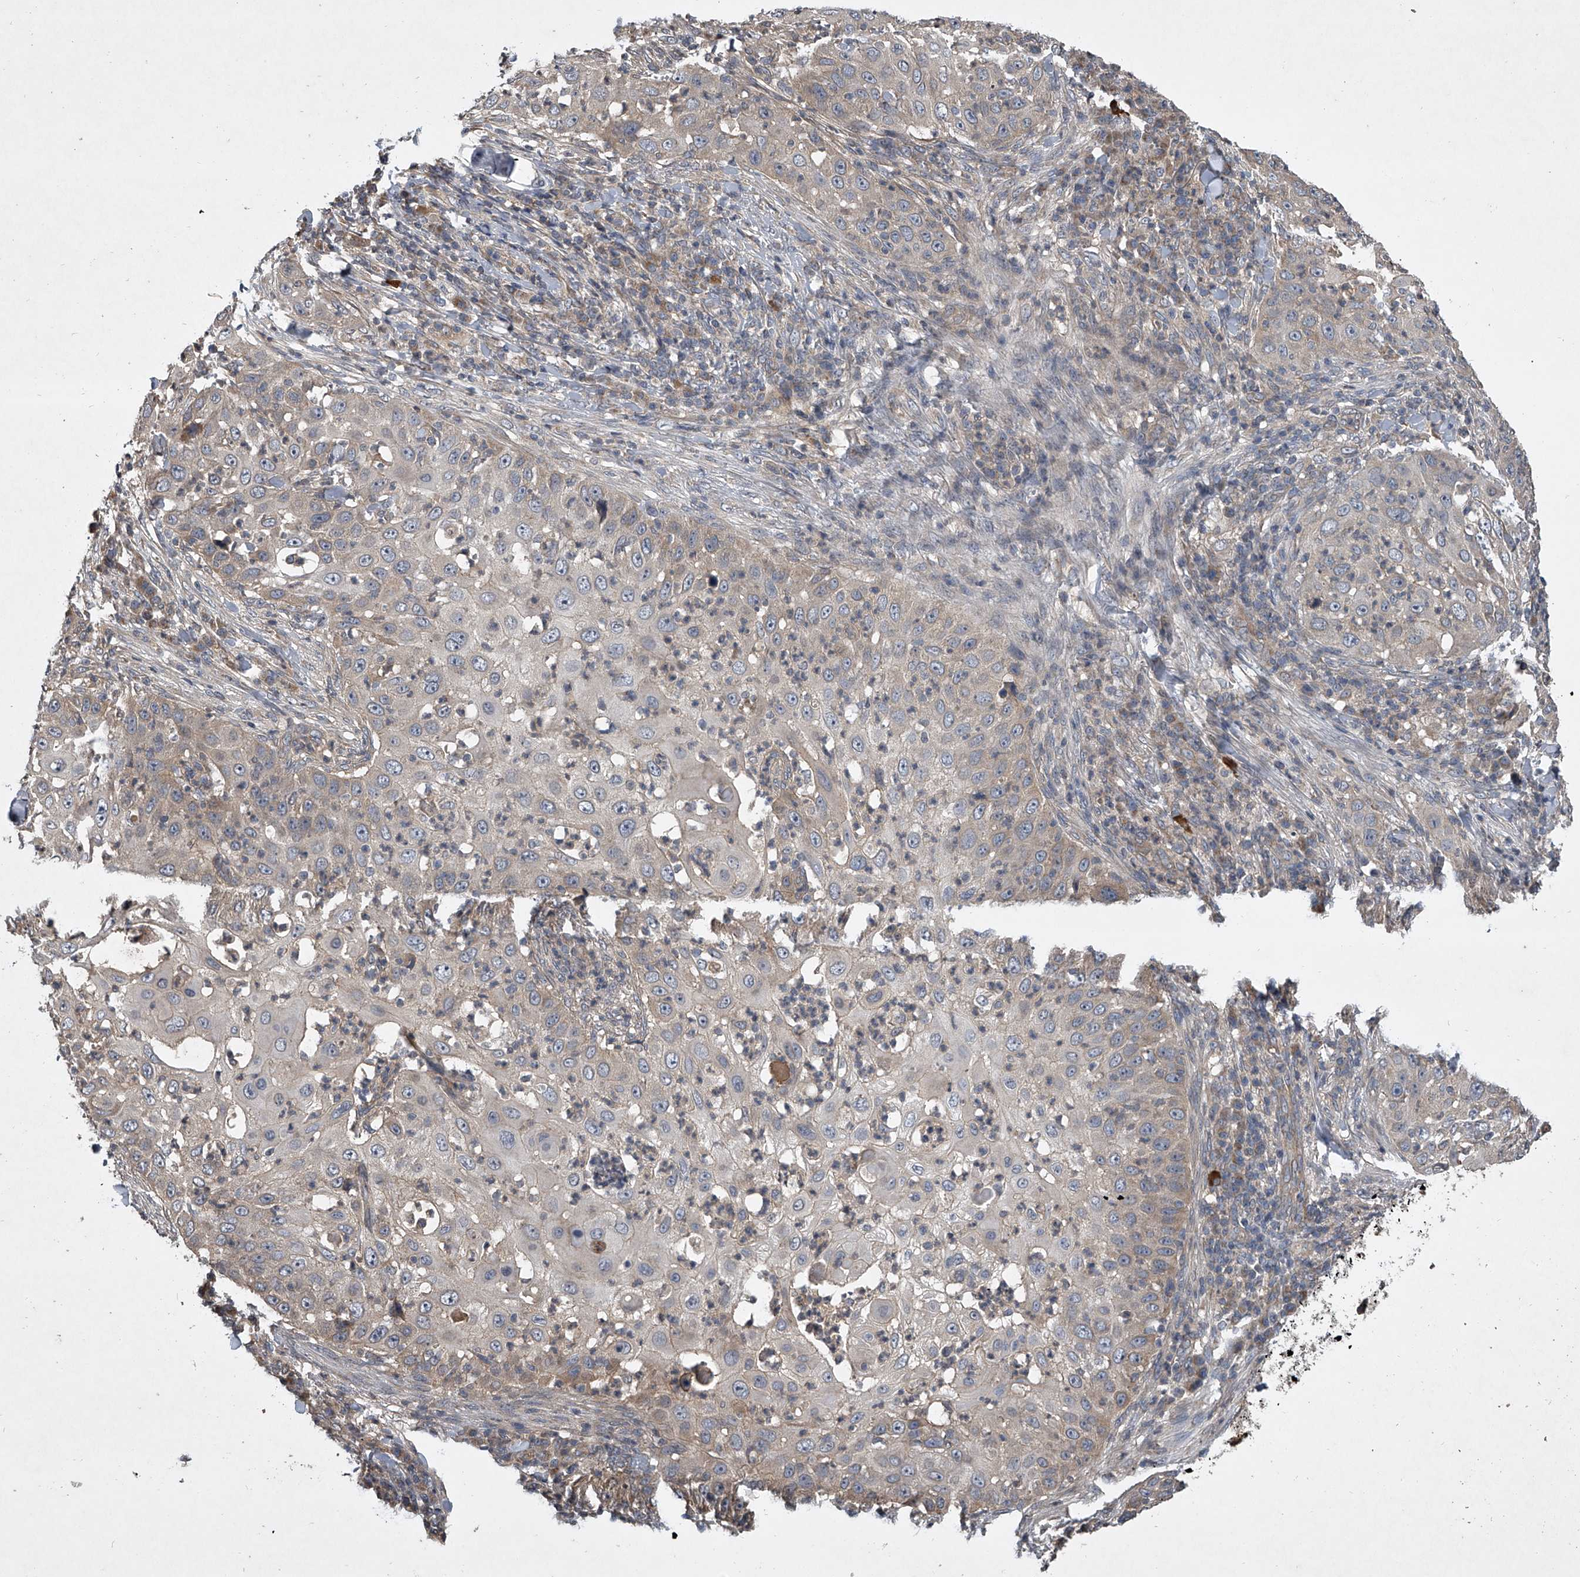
{"staining": {"intensity": "weak", "quantity": "<25%", "location": "cytoplasmic/membranous"}, "tissue": "skin cancer", "cell_type": "Tumor cells", "image_type": "cancer", "snomed": [{"axis": "morphology", "description": "Squamous cell carcinoma, NOS"}, {"axis": "topography", "description": "Skin"}], "caption": "The histopathology image displays no significant staining in tumor cells of skin squamous cell carcinoma.", "gene": "NFS1", "patient": {"sex": "female", "age": 44}}